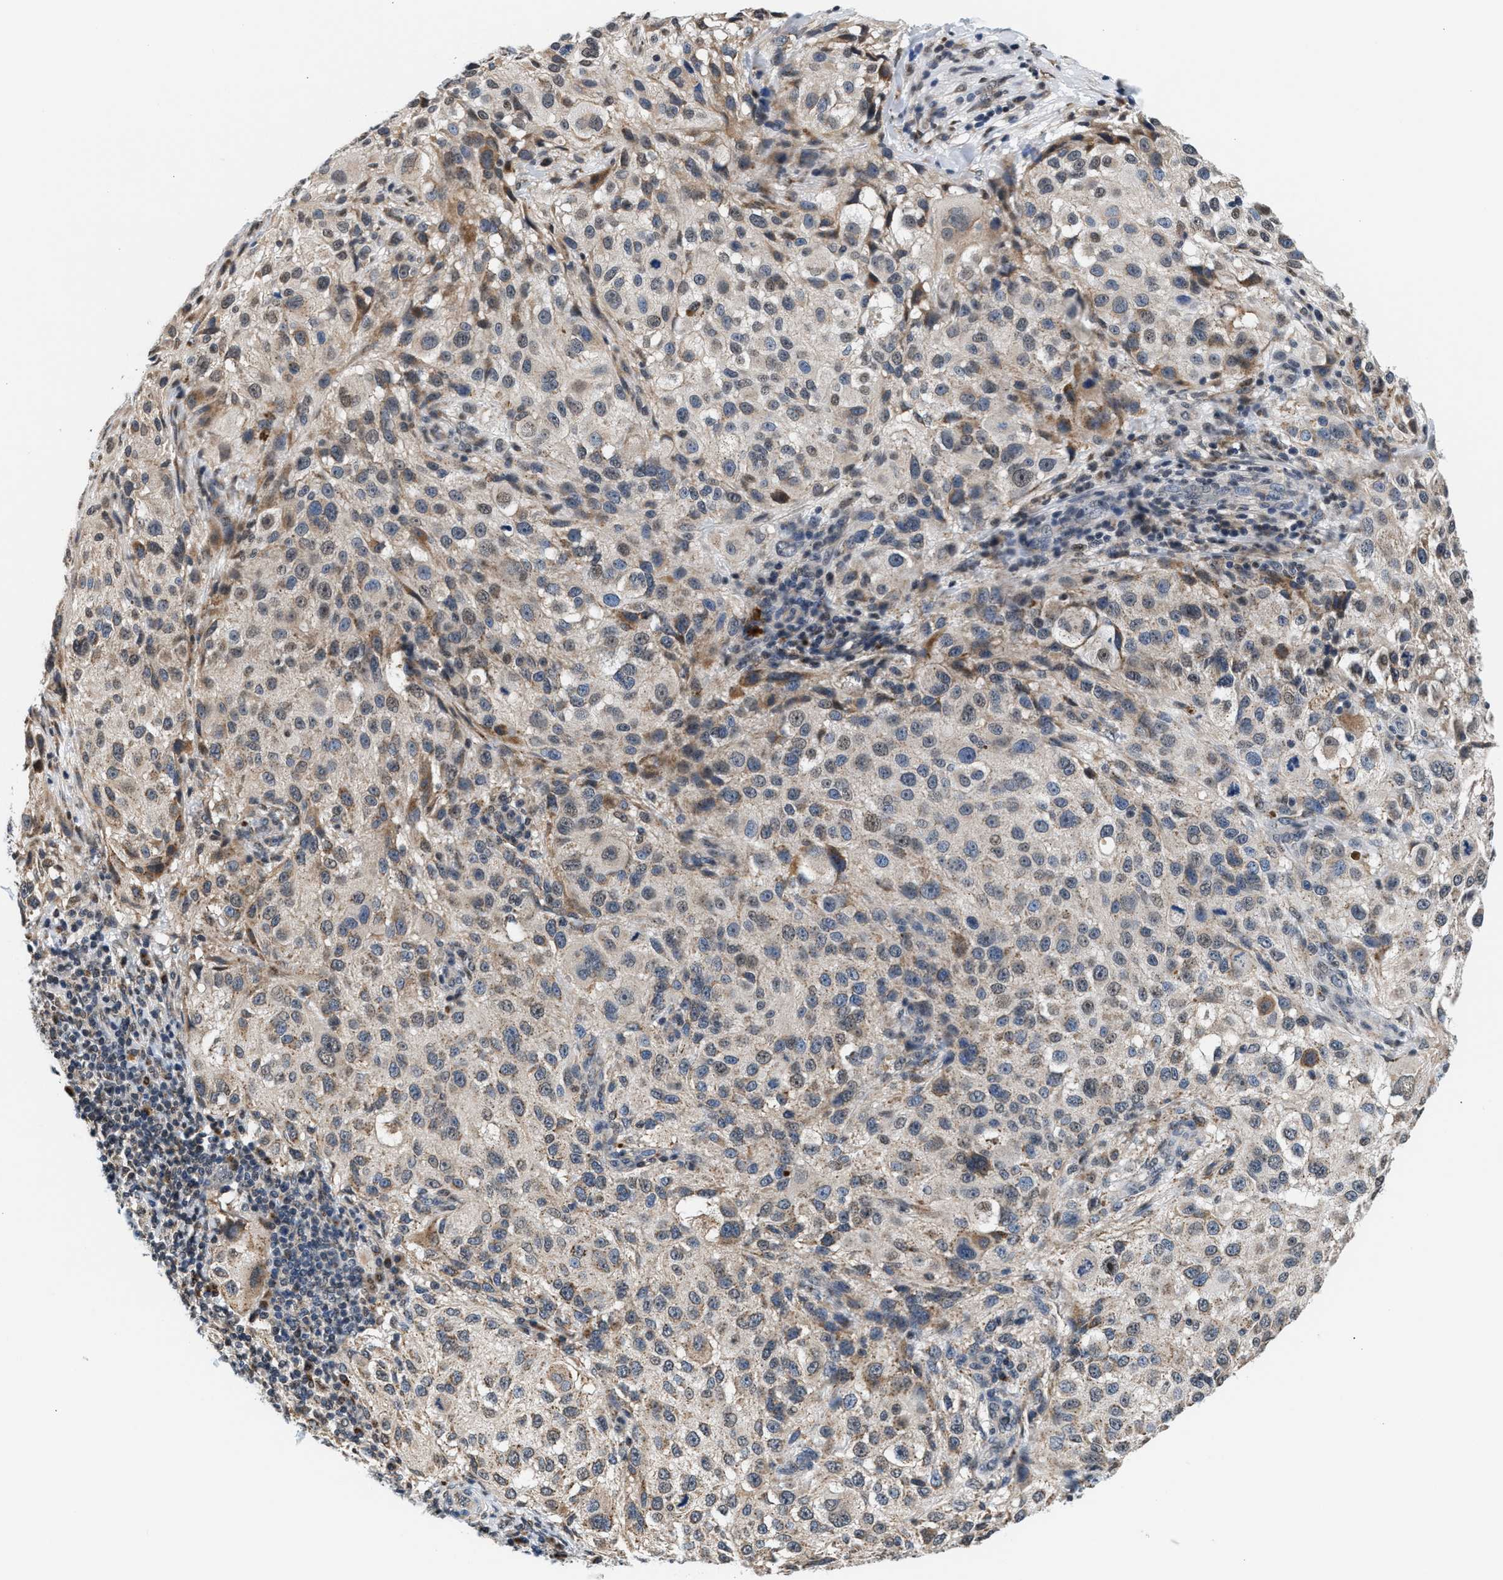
{"staining": {"intensity": "weak", "quantity": "25%-75%", "location": "cytoplasmic/membranous"}, "tissue": "melanoma", "cell_type": "Tumor cells", "image_type": "cancer", "snomed": [{"axis": "morphology", "description": "Necrosis, NOS"}, {"axis": "morphology", "description": "Malignant melanoma, NOS"}, {"axis": "topography", "description": "Skin"}], "caption": "The immunohistochemical stain highlights weak cytoplasmic/membranous expression in tumor cells of melanoma tissue.", "gene": "KCNMB2", "patient": {"sex": "female", "age": 87}}